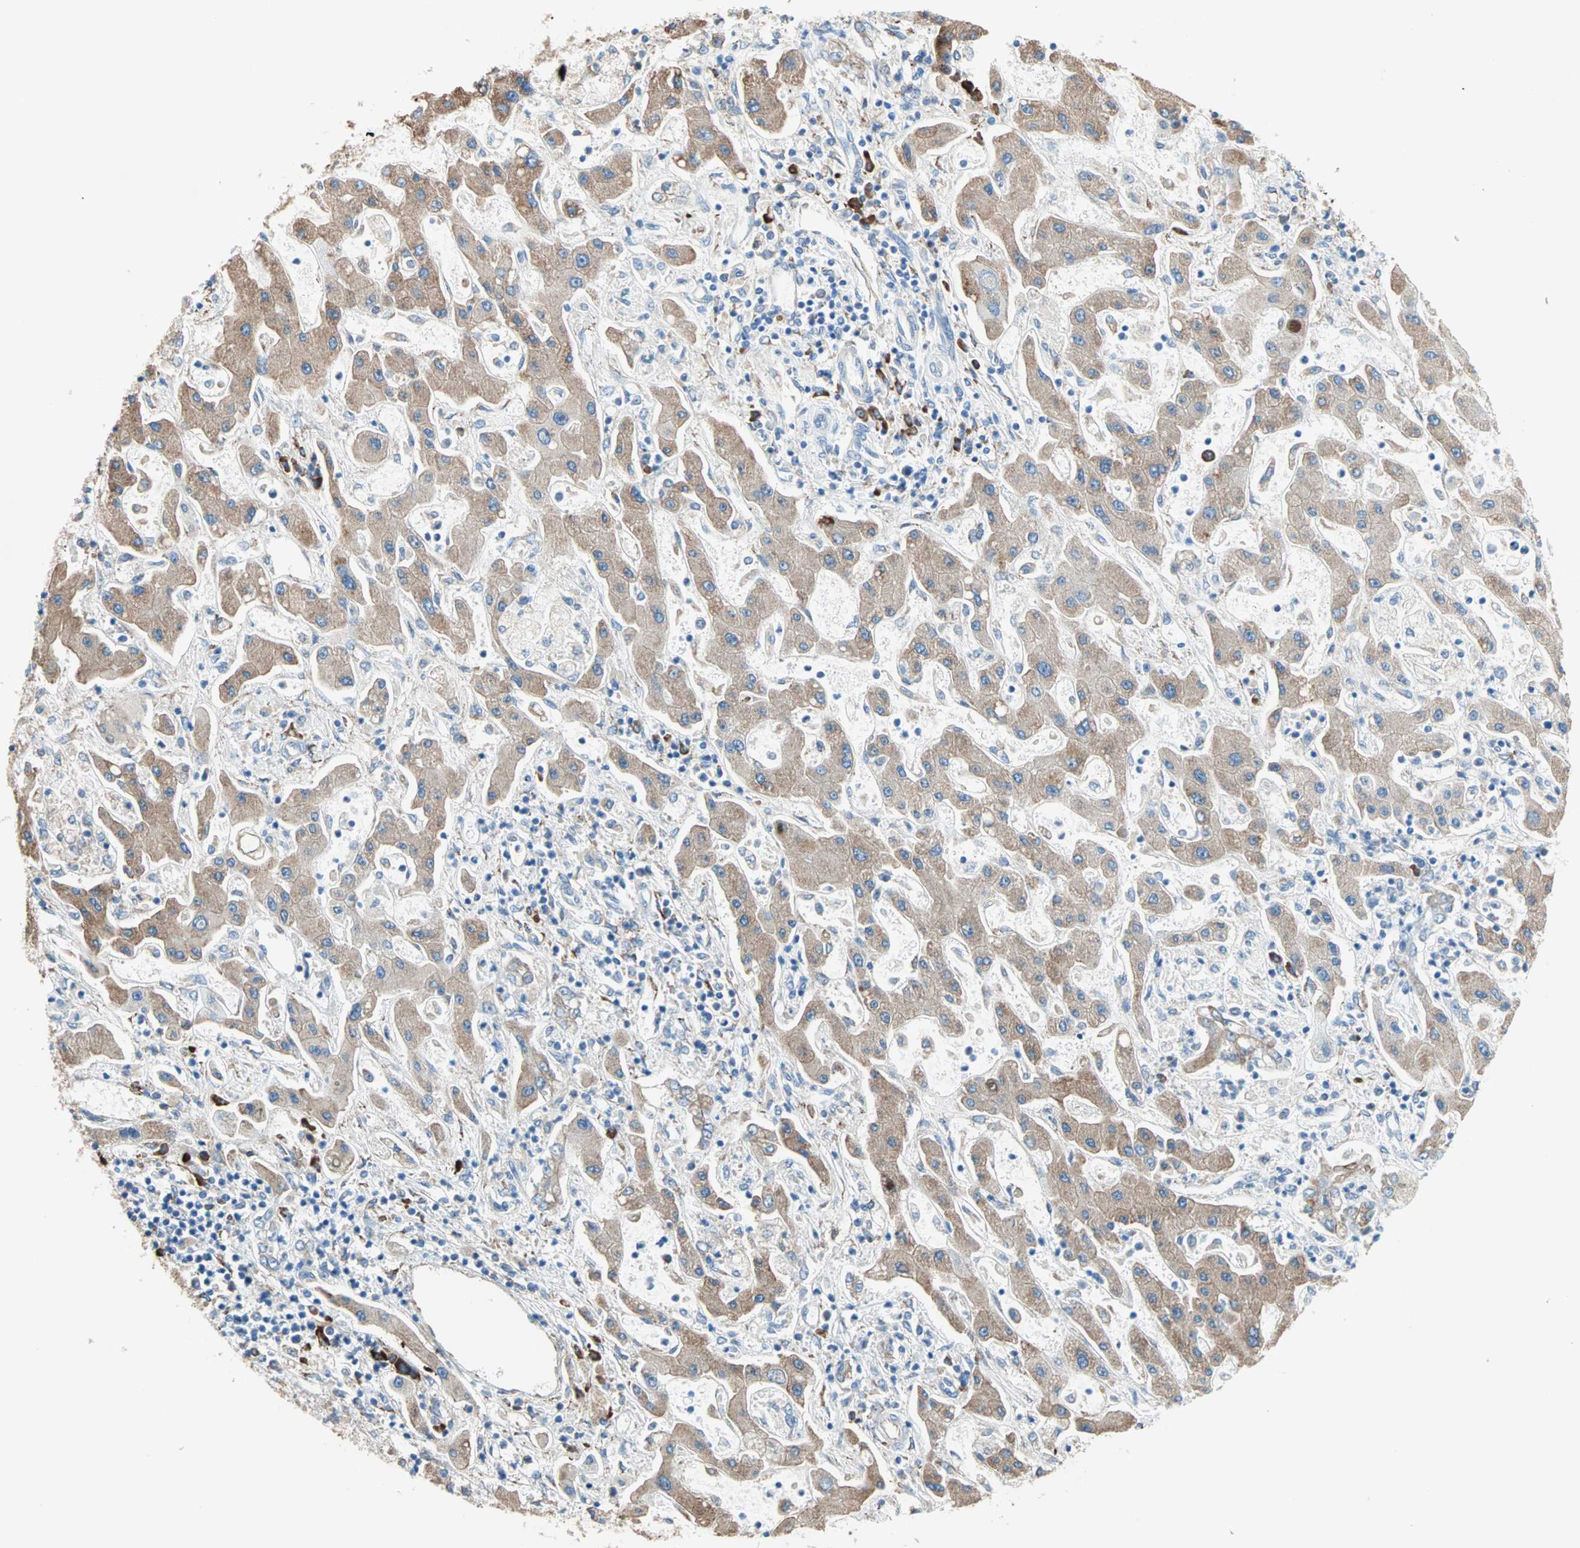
{"staining": {"intensity": "moderate", "quantity": ">75%", "location": "cytoplasmic/membranous"}, "tissue": "liver cancer", "cell_type": "Tumor cells", "image_type": "cancer", "snomed": [{"axis": "morphology", "description": "Cholangiocarcinoma"}, {"axis": "topography", "description": "Liver"}], "caption": "IHC staining of liver cancer, which reveals medium levels of moderate cytoplasmic/membranous positivity in about >75% of tumor cells indicating moderate cytoplasmic/membranous protein expression. The staining was performed using DAB (3,3'-diaminobenzidine) (brown) for protein detection and nuclei were counterstained in hematoxylin (blue).", "gene": "PLCXD1", "patient": {"sex": "male", "age": 50}}